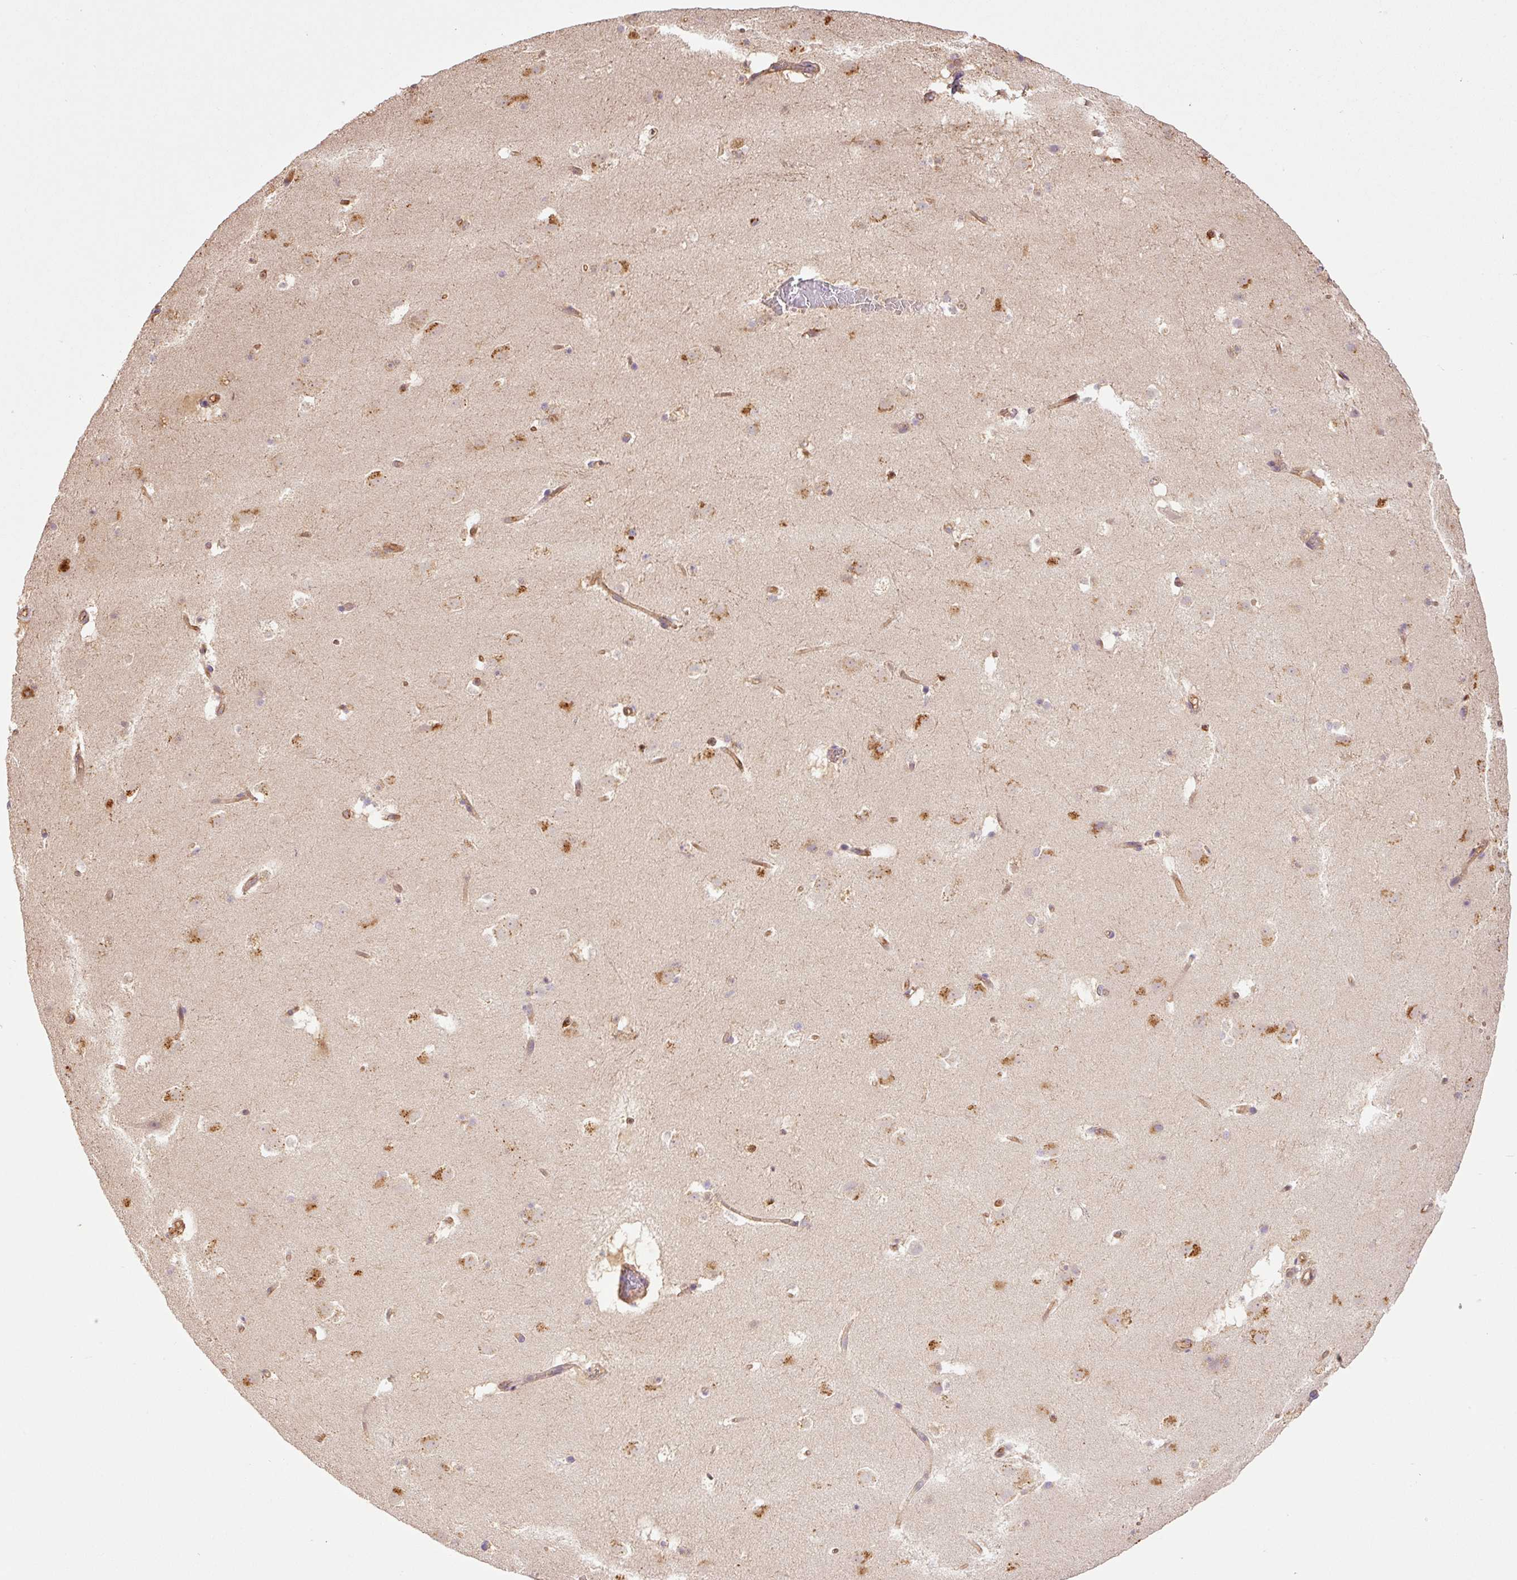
{"staining": {"intensity": "negative", "quantity": "none", "location": "none"}, "tissue": "caudate", "cell_type": "Glial cells", "image_type": "normal", "snomed": [{"axis": "morphology", "description": "Normal tissue, NOS"}, {"axis": "topography", "description": "Lateral ventricle wall"}], "caption": "Glial cells are negative for brown protein staining in normal caudate. (DAB (3,3'-diaminobenzidine) IHC with hematoxylin counter stain).", "gene": "PCK2", "patient": {"sex": "male", "age": 37}}